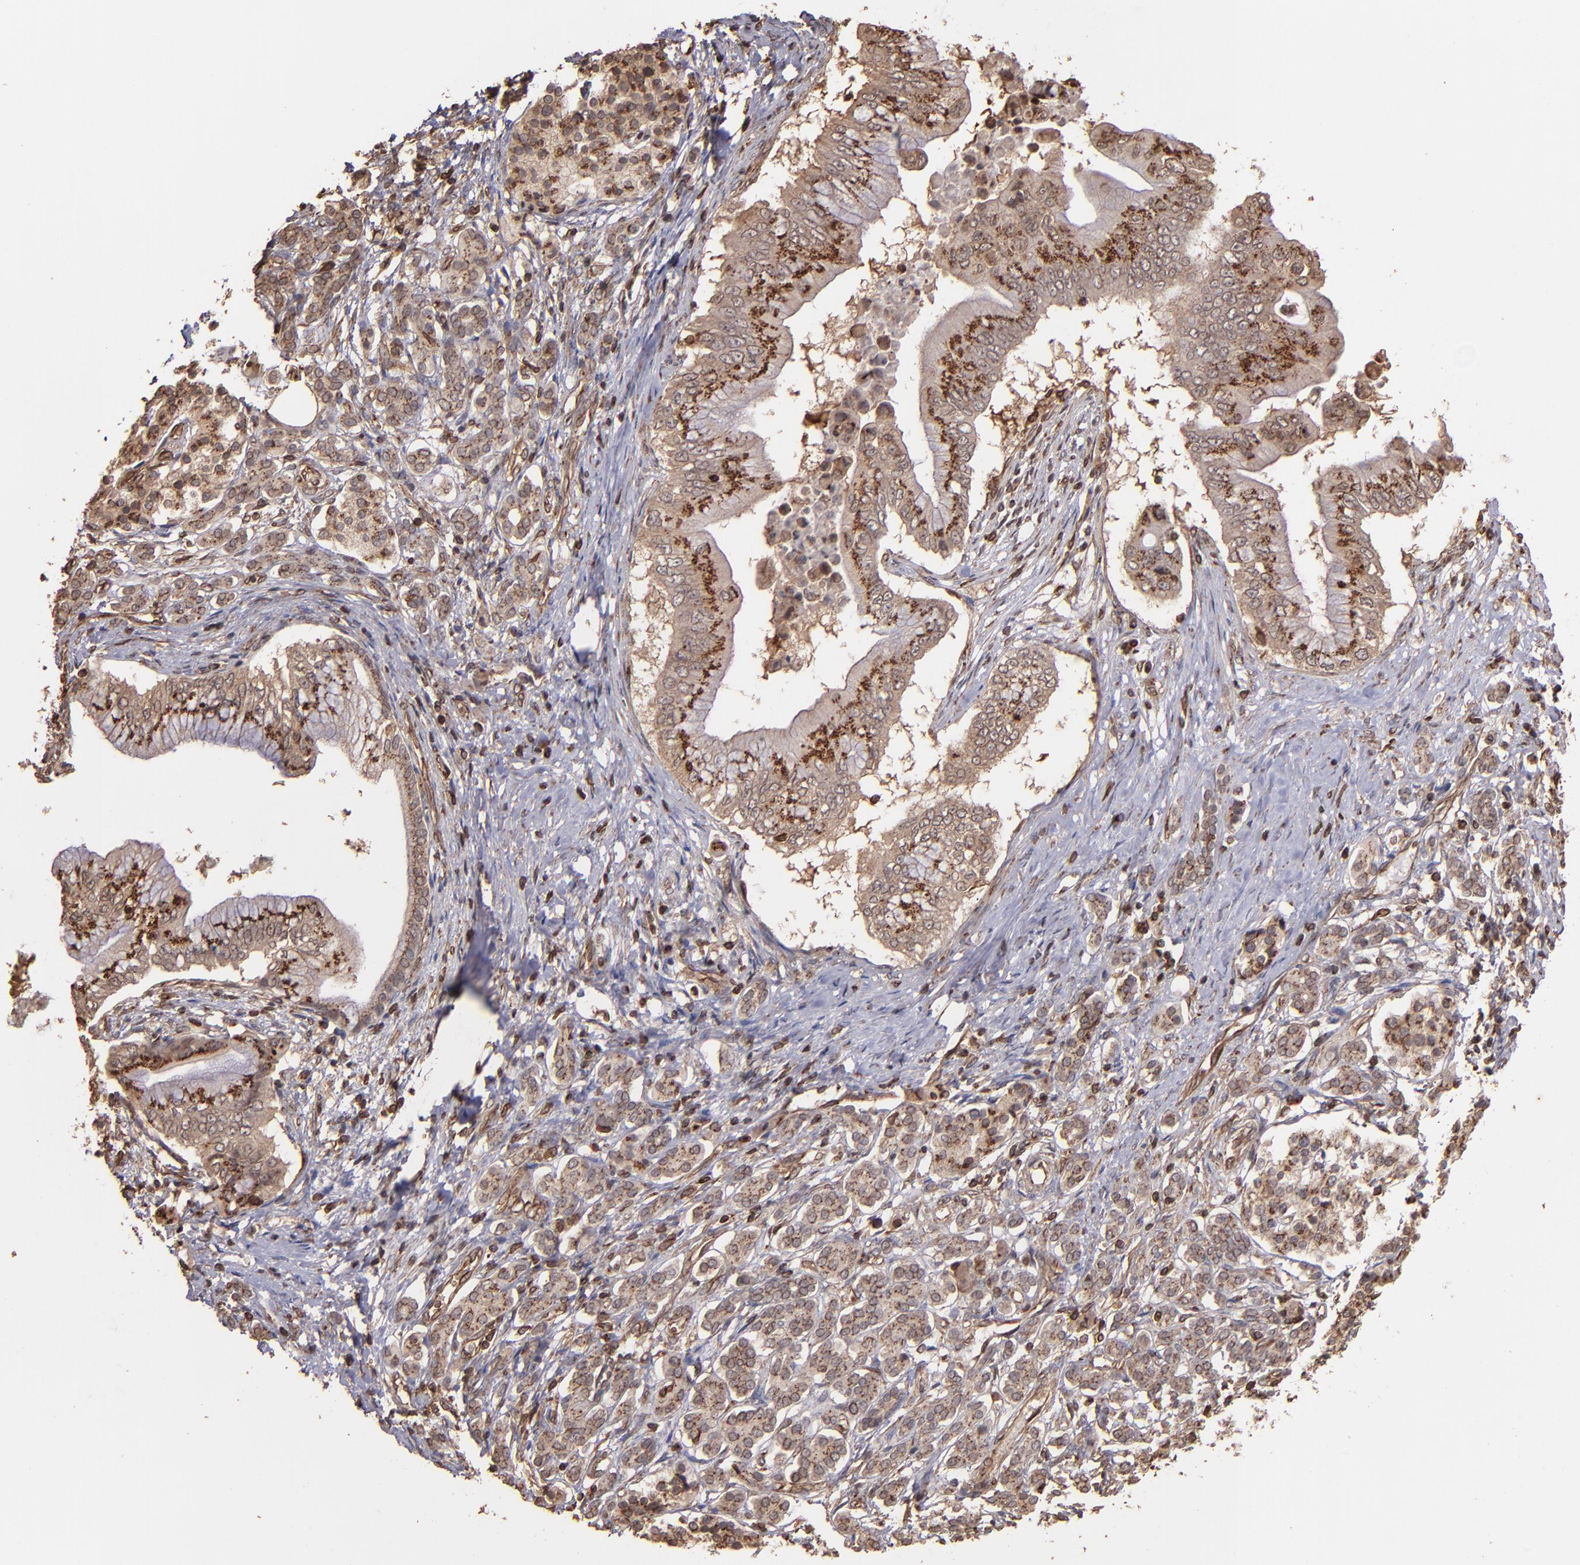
{"staining": {"intensity": "moderate", "quantity": ">75%", "location": "cytoplasmic/membranous"}, "tissue": "pancreatic cancer", "cell_type": "Tumor cells", "image_type": "cancer", "snomed": [{"axis": "morphology", "description": "Adenocarcinoma, NOS"}, {"axis": "topography", "description": "Pancreas"}], "caption": "Human adenocarcinoma (pancreatic) stained for a protein (brown) shows moderate cytoplasmic/membranous positive expression in approximately >75% of tumor cells.", "gene": "TRIP11", "patient": {"sex": "male", "age": 62}}